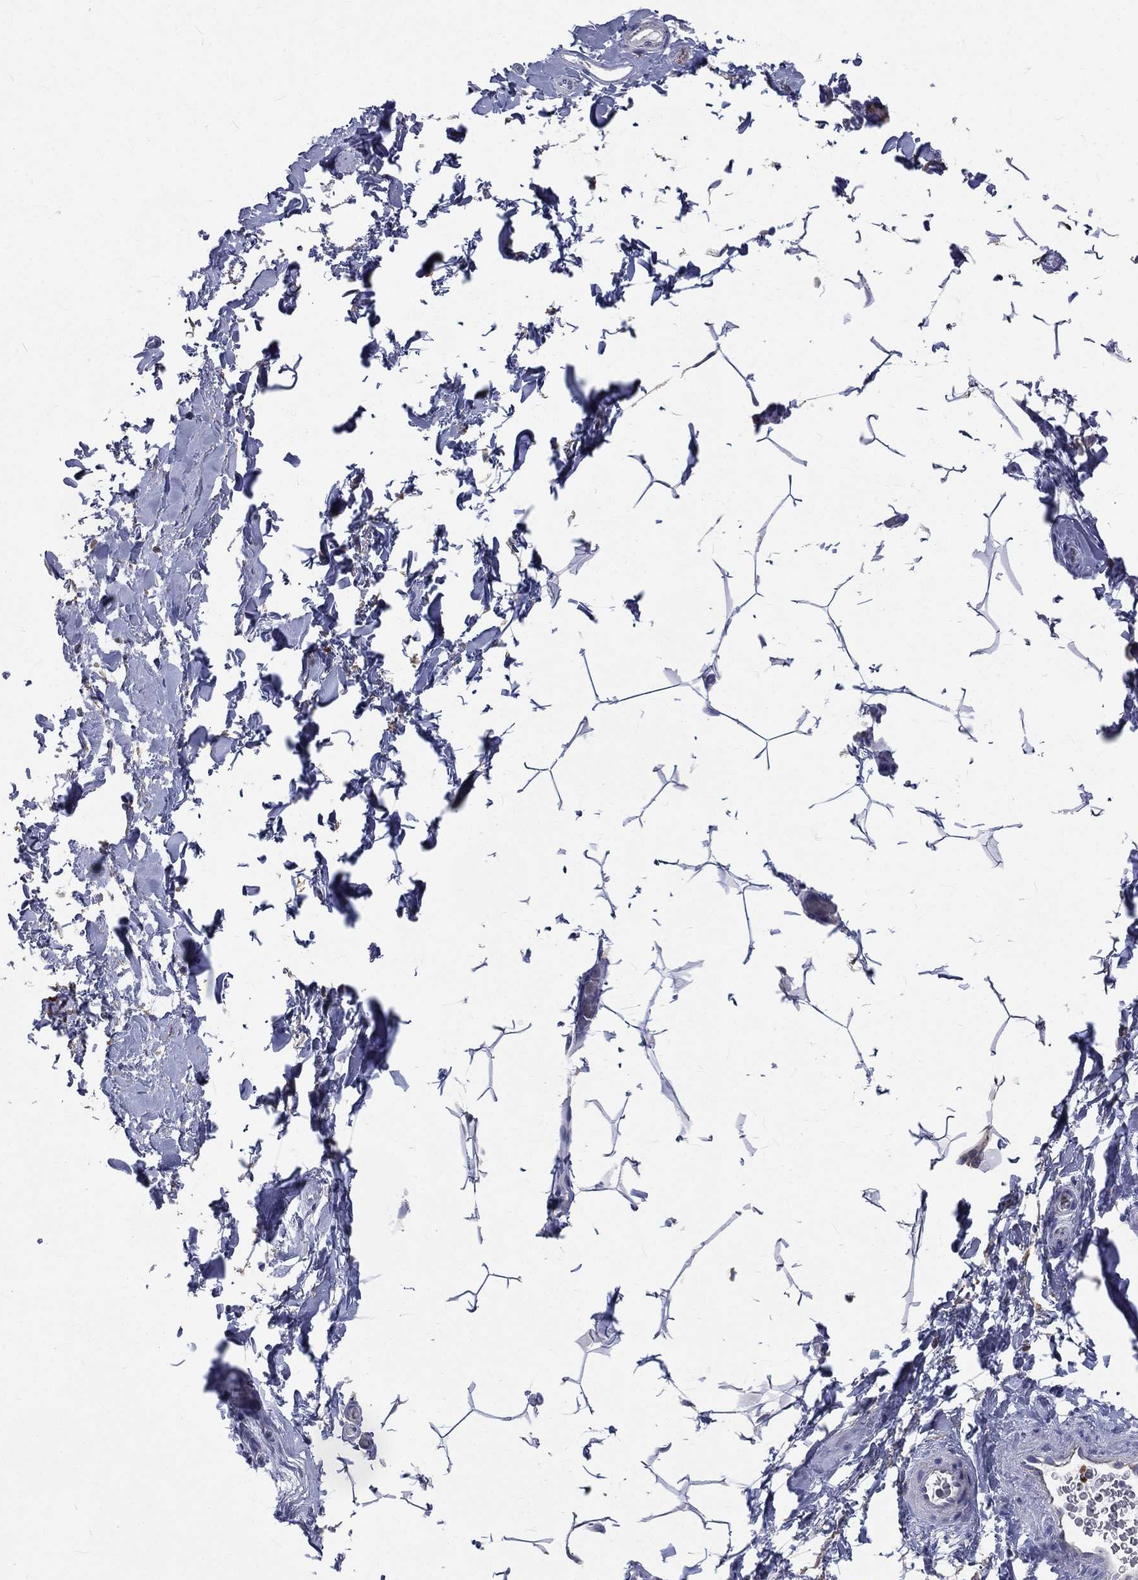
{"staining": {"intensity": "negative", "quantity": "none", "location": "none"}, "tissue": "adipose tissue", "cell_type": "Adipocytes", "image_type": "normal", "snomed": [{"axis": "morphology", "description": "Normal tissue, NOS"}, {"axis": "topography", "description": "Soft tissue"}, {"axis": "topography", "description": "Vascular tissue"}], "caption": "Immunohistochemical staining of unremarkable human adipose tissue demonstrates no significant expression in adipocytes. The staining was performed using DAB to visualize the protein expression in brown, while the nuclei were stained in blue with hematoxylin (Magnification: 20x).", "gene": "BASP1", "patient": {"sex": "male", "age": 41}}